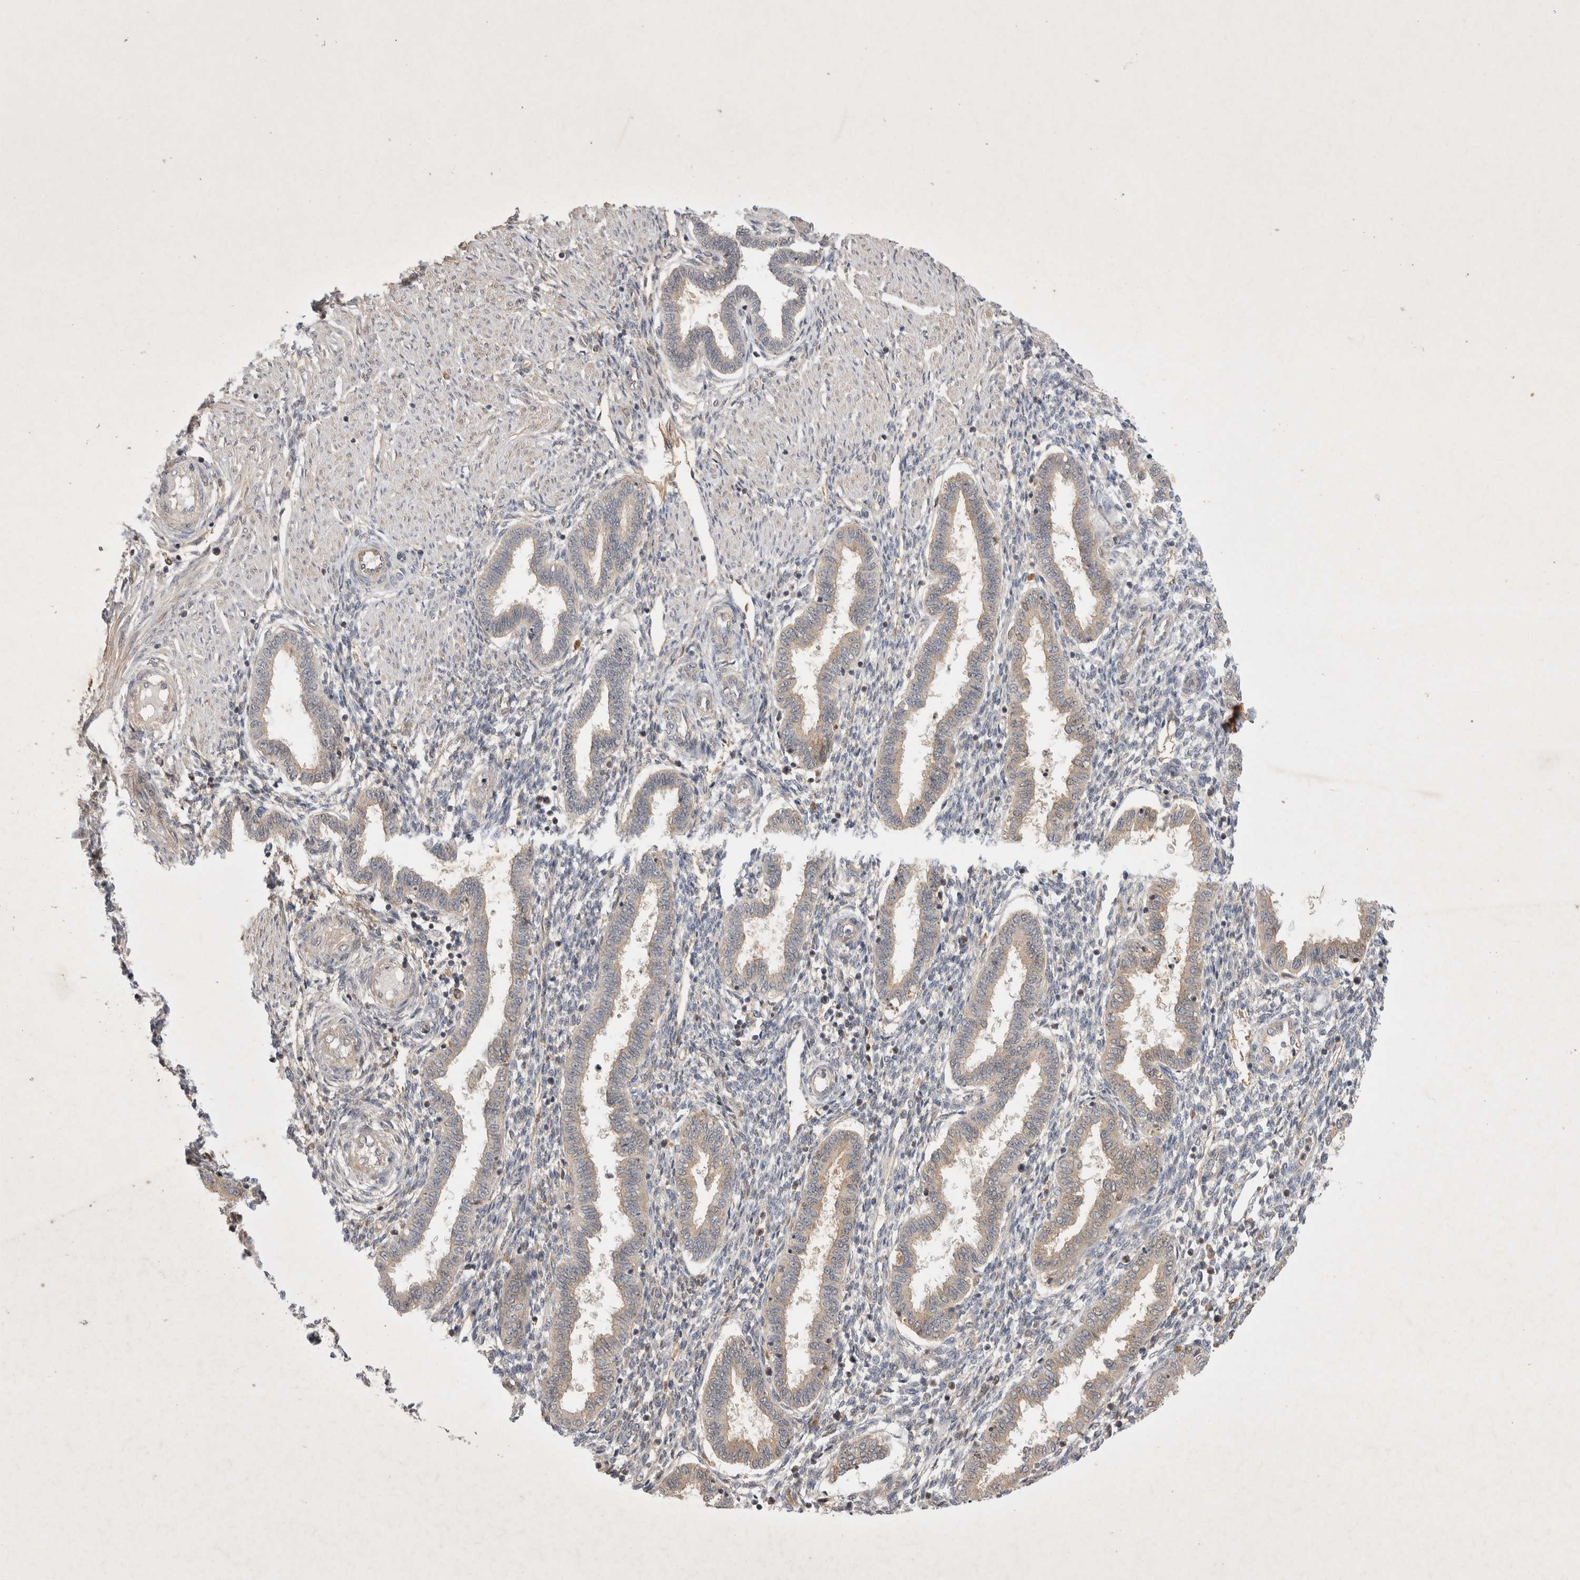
{"staining": {"intensity": "weak", "quantity": "<25%", "location": "cytoplasmic/membranous"}, "tissue": "endometrium", "cell_type": "Cells in endometrial stroma", "image_type": "normal", "snomed": [{"axis": "morphology", "description": "Normal tissue, NOS"}, {"axis": "topography", "description": "Endometrium"}], "caption": "This is an immunohistochemistry image of unremarkable endometrium. There is no staining in cells in endometrial stroma.", "gene": "YES1", "patient": {"sex": "female", "age": 33}}